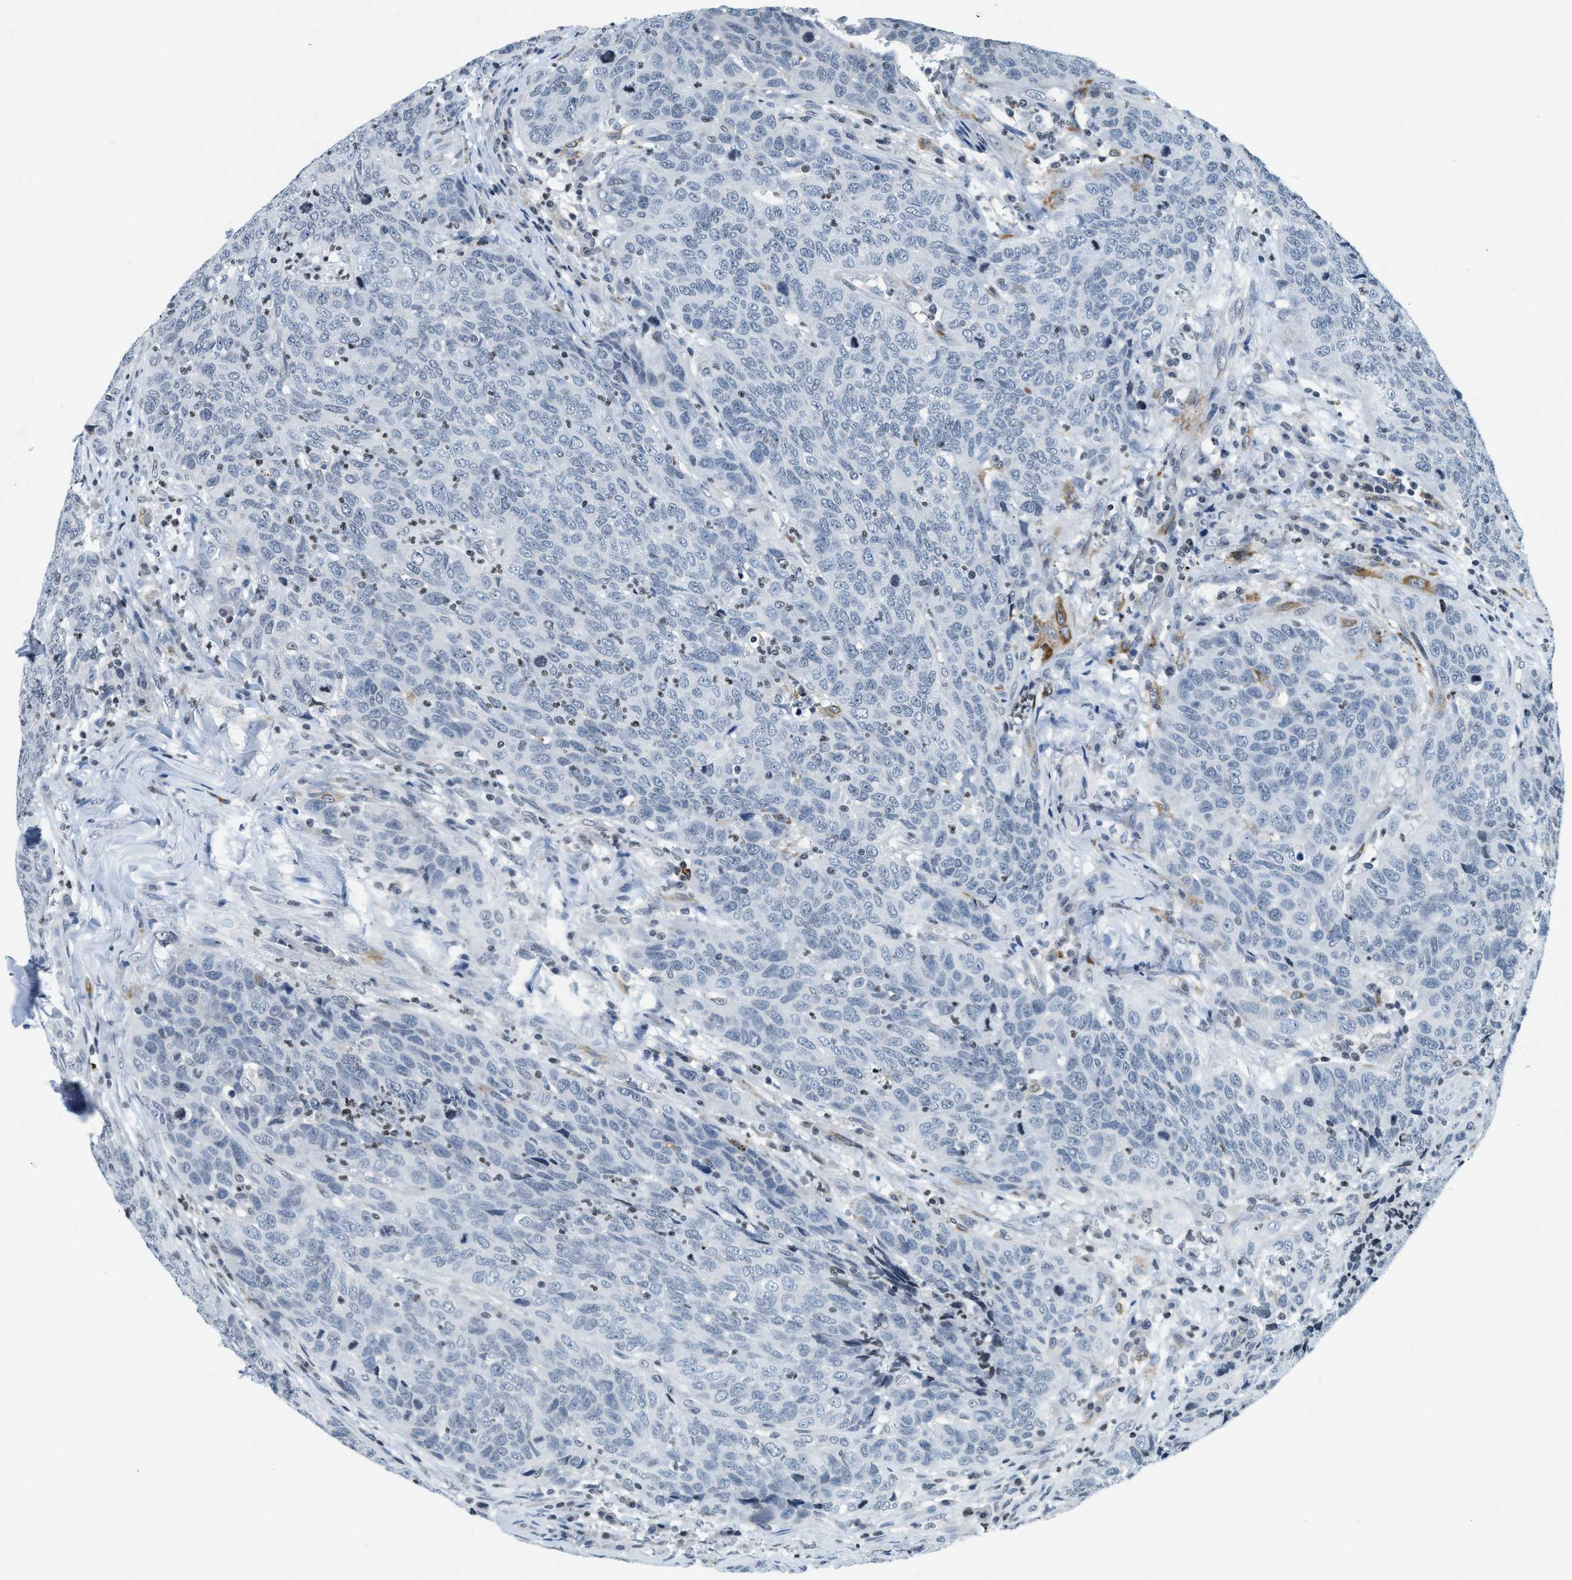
{"staining": {"intensity": "negative", "quantity": "none", "location": "none"}, "tissue": "head and neck cancer", "cell_type": "Tumor cells", "image_type": "cancer", "snomed": [{"axis": "morphology", "description": "Squamous cell carcinoma, NOS"}, {"axis": "topography", "description": "Head-Neck"}], "caption": "Tumor cells are negative for brown protein staining in squamous cell carcinoma (head and neck). (DAB (3,3'-diaminobenzidine) immunohistochemistry, high magnification).", "gene": "UVRAG", "patient": {"sex": "male", "age": 66}}